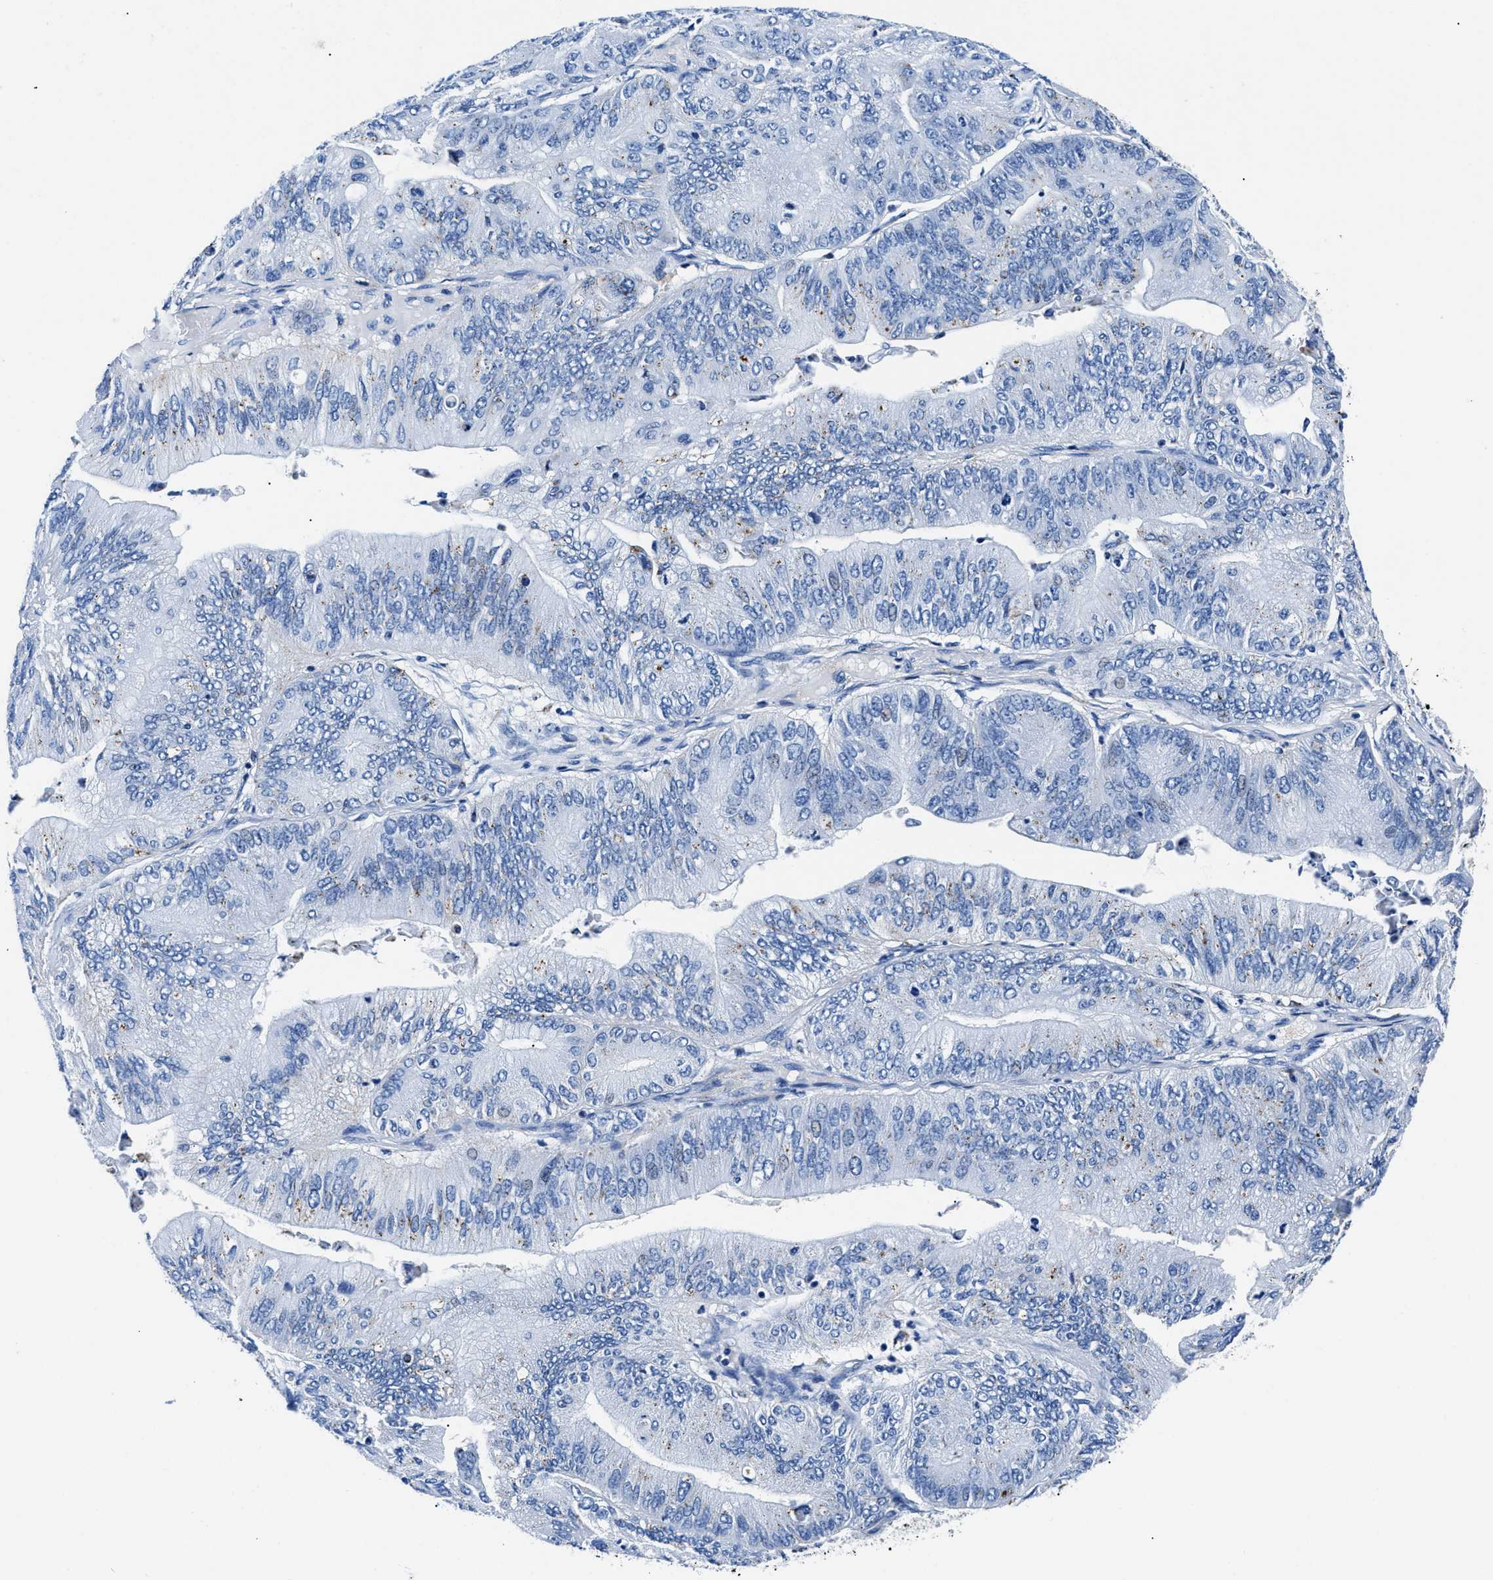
{"staining": {"intensity": "weak", "quantity": "<25%", "location": "cytoplasmic/membranous"}, "tissue": "ovarian cancer", "cell_type": "Tumor cells", "image_type": "cancer", "snomed": [{"axis": "morphology", "description": "Cystadenocarcinoma, mucinous, NOS"}, {"axis": "topography", "description": "Ovary"}], "caption": "The IHC image has no significant staining in tumor cells of ovarian mucinous cystadenocarcinoma tissue.", "gene": "OR14K1", "patient": {"sex": "female", "age": 61}}